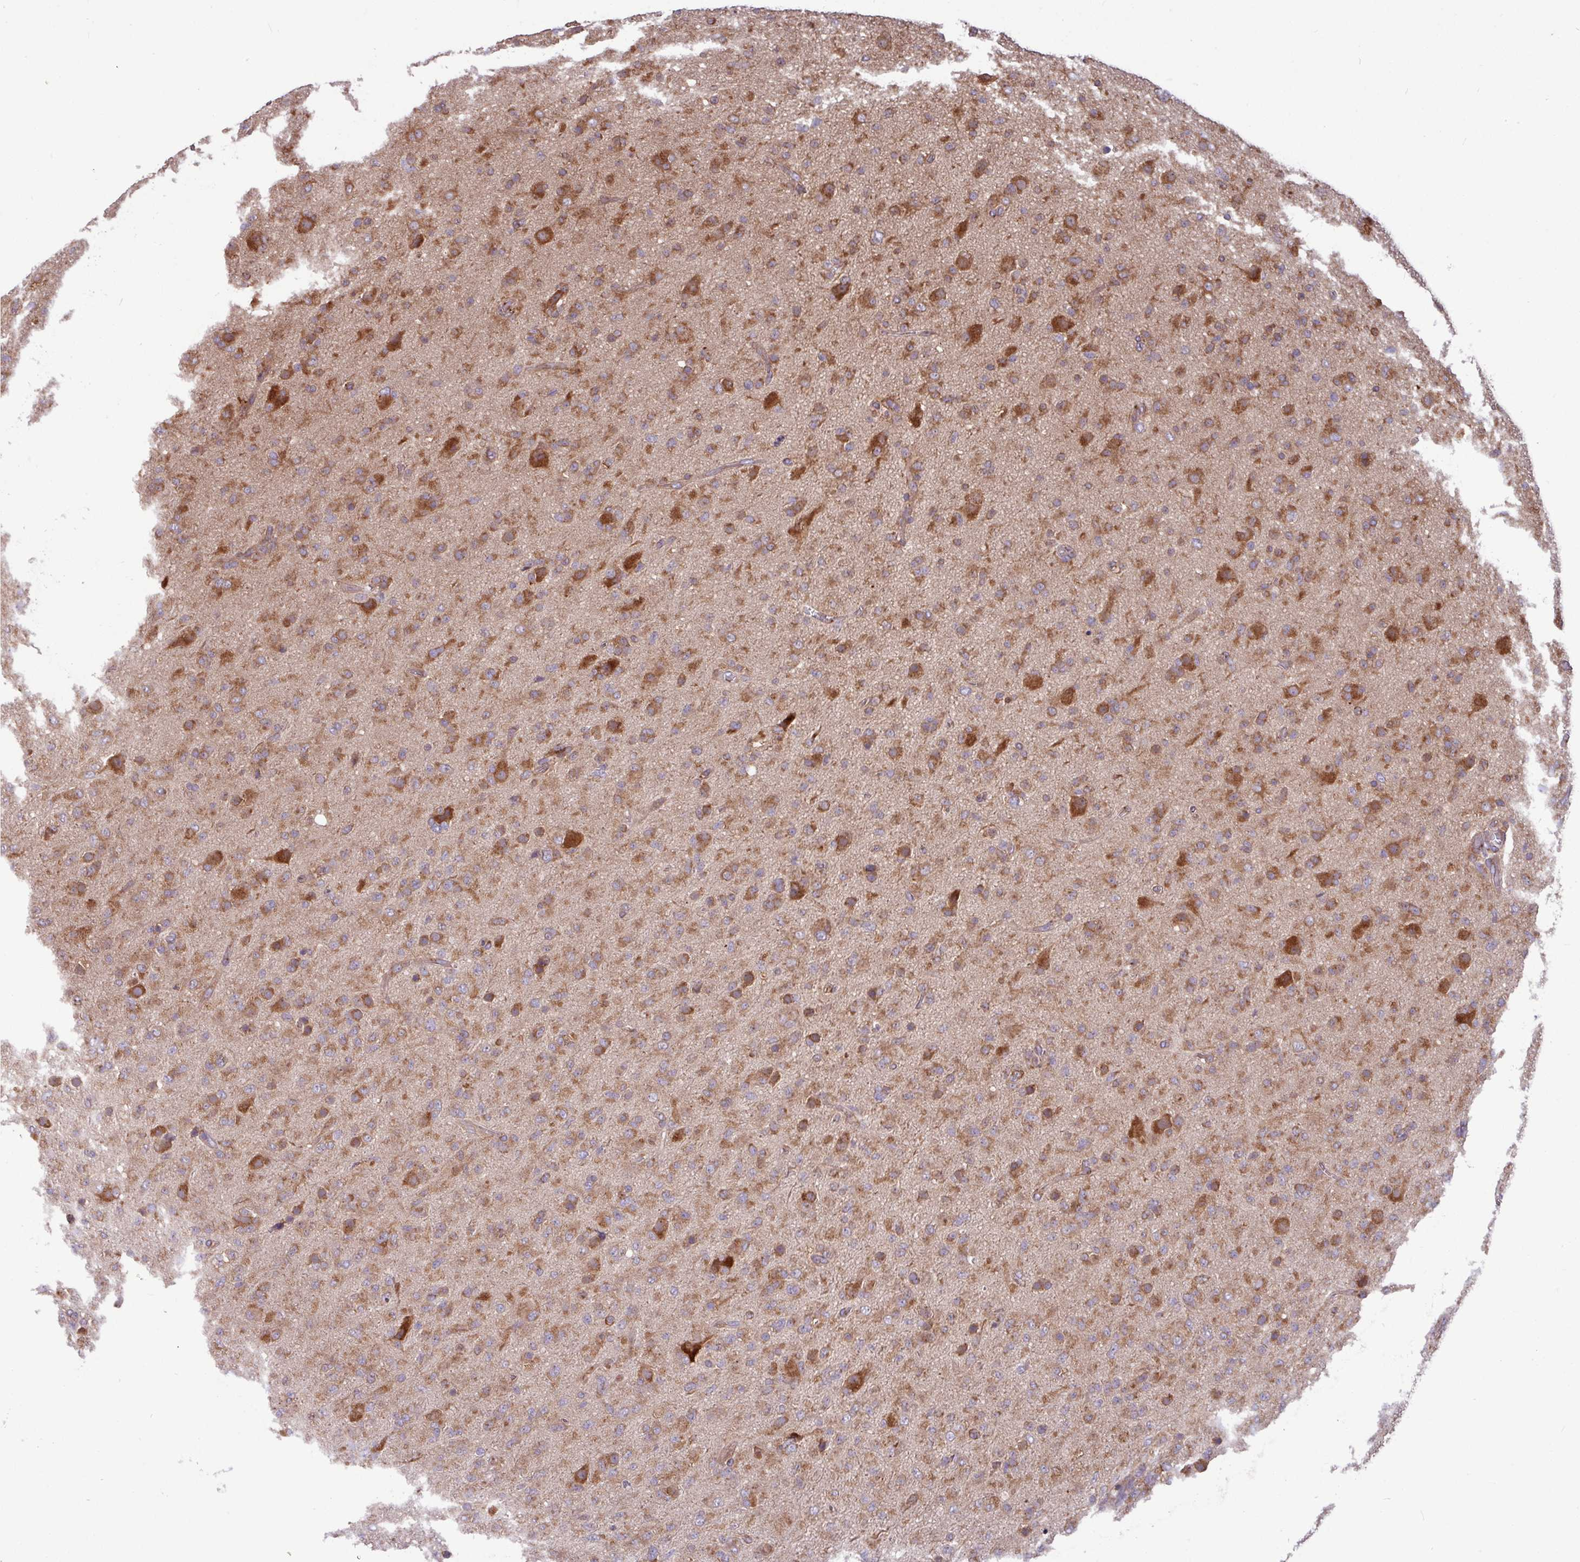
{"staining": {"intensity": "moderate", "quantity": ">75%", "location": "cytoplasmic/membranous"}, "tissue": "glioma", "cell_type": "Tumor cells", "image_type": "cancer", "snomed": [{"axis": "morphology", "description": "Glioma, malignant, Low grade"}, {"axis": "topography", "description": "Brain"}], "caption": "This photomicrograph reveals low-grade glioma (malignant) stained with immunohistochemistry (IHC) to label a protein in brown. The cytoplasmic/membranous of tumor cells show moderate positivity for the protein. Nuclei are counter-stained blue.", "gene": "LSM12", "patient": {"sex": "male", "age": 65}}